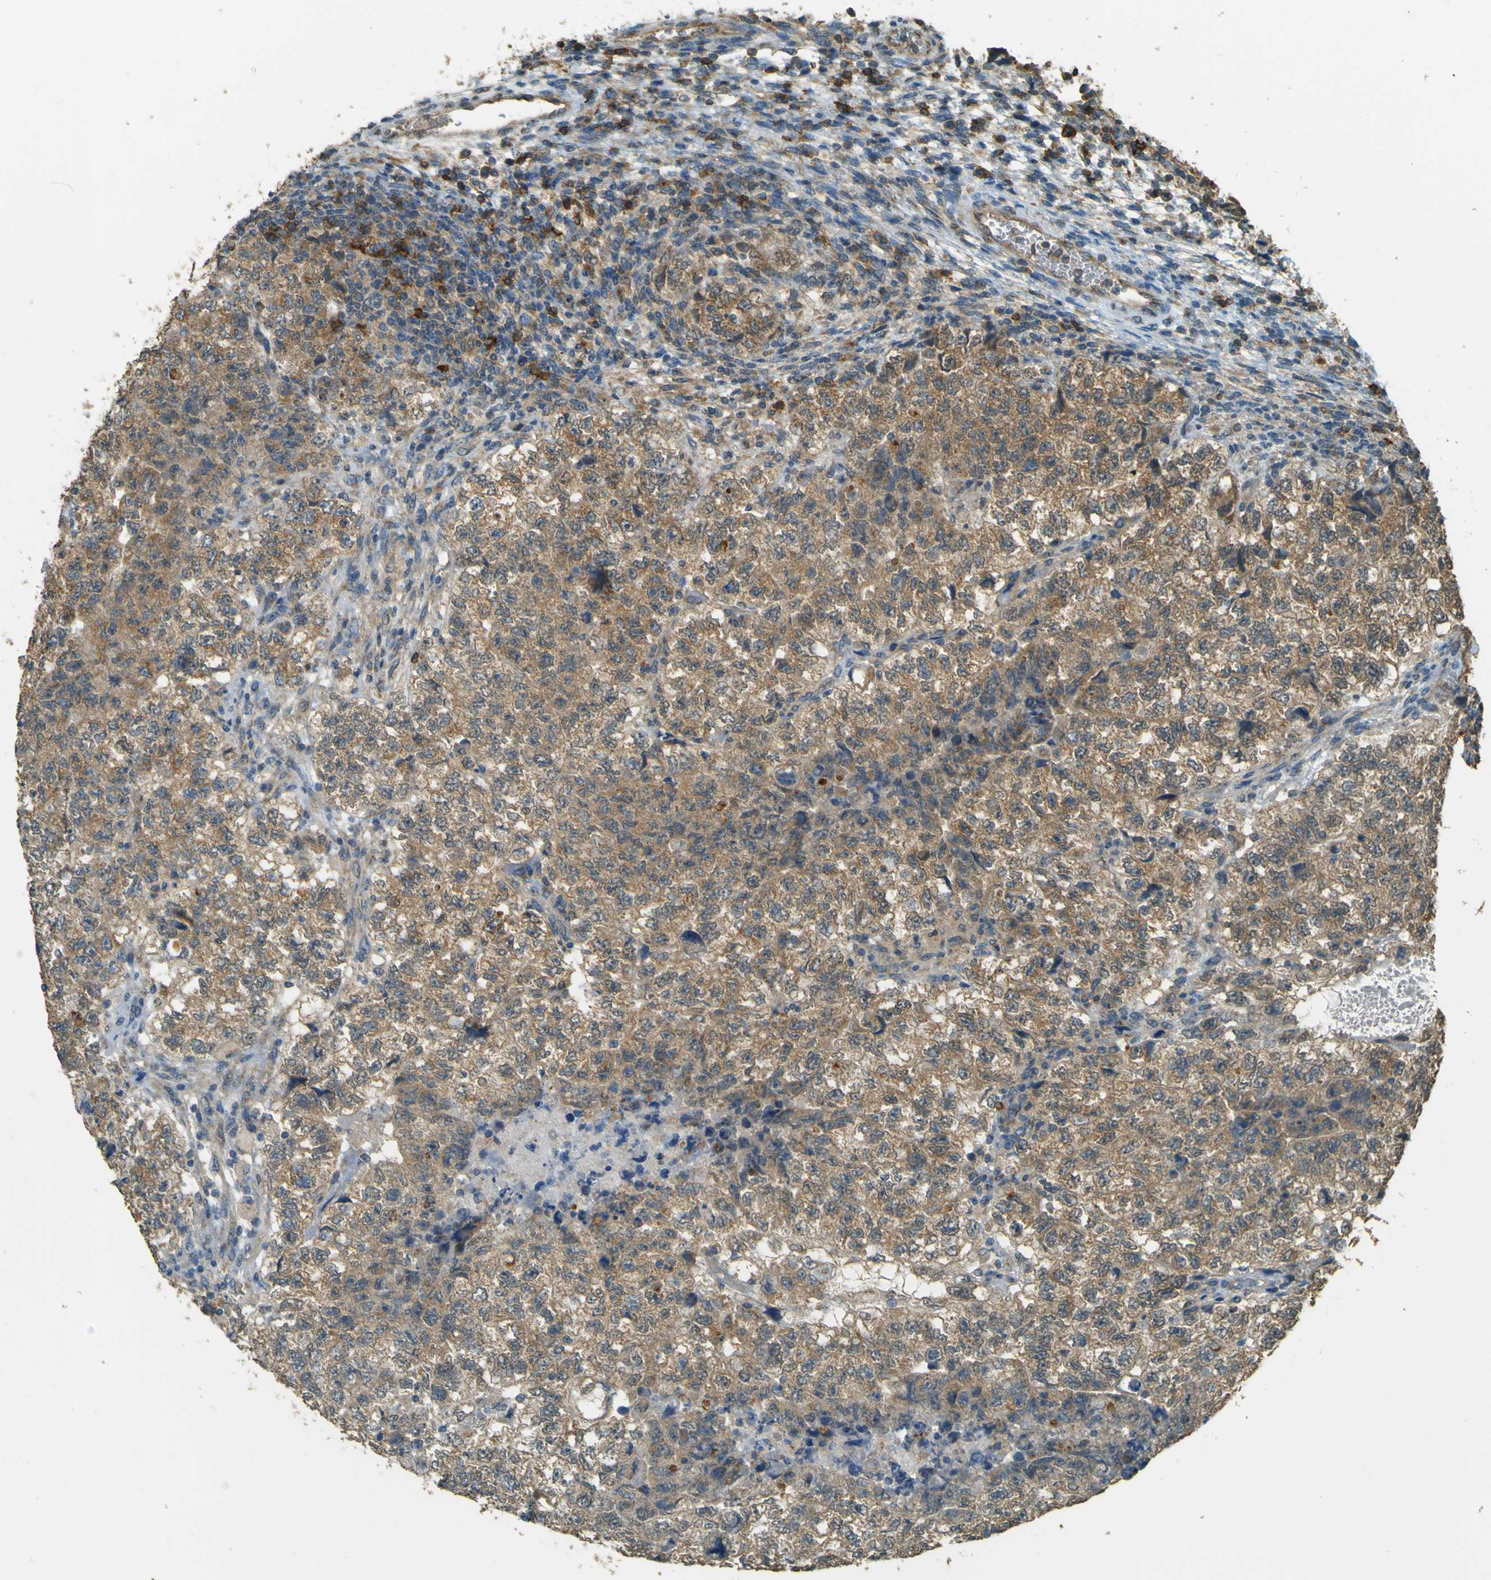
{"staining": {"intensity": "moderate", "quantity": ">75%", "location": "cytoplasmic/membranous"}, "tissue": "testis cancer", "cell_type": "Tumor cells", "image_type": "cancer", "snomed": [{"axis": "morphology", "description": "Carcinoma, Embryonal, NOS"}, {"axis": "topography", "description": "Testis"}], "caption": "Protein expression analysis of embryonal carcinoma (testis) shows moderate cytoplasmic/membranous positivity in approximately >75% of tumor cells.", "gene": "GOLGA1", "patient": {"sex": "male", "age": 36}}